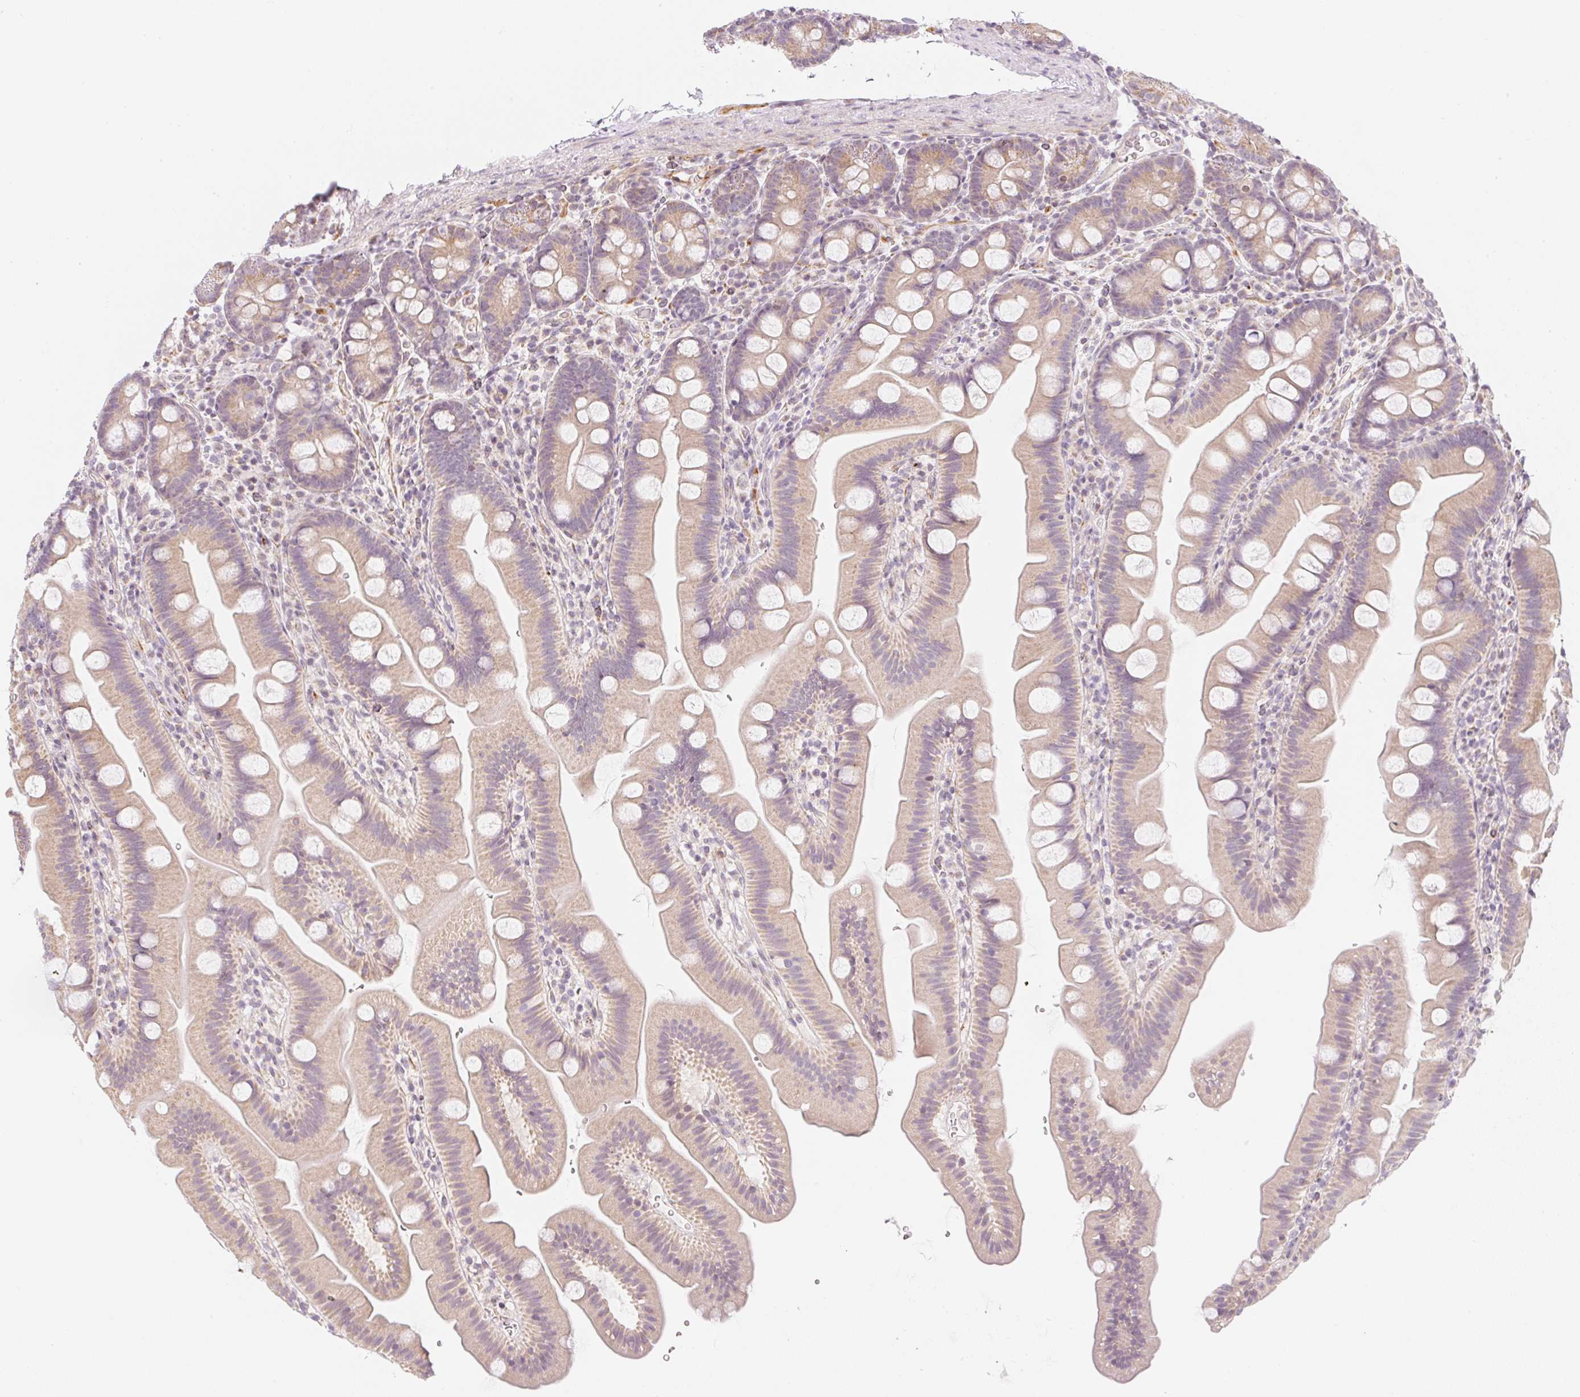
{"staining": {"intensity": "weak", "quantity": ">75%", "location": "cytoplasmic/membranous"}, "tissue": "small intestine", "cell_type": "Glandular cells", "image_type": "normal", "snomed": [{"axis": "morphology", "description": "Normal tissue, NOS"}, {"axis": "topography", "description": "Small intestine"}], "caption": "High-magnification brightfield microscopy of unremarkable small intestine stained with DAB (3,3'-diaminobenzidine) (brown) and counterstained with hematoxylin (blue). glandular cells exhibit weak cytoplasmic/membranous expression is appreciated in approximately>75% of cells.", "gene": "CASKIN1", "patient": {"sex": "female", "age": 68}}